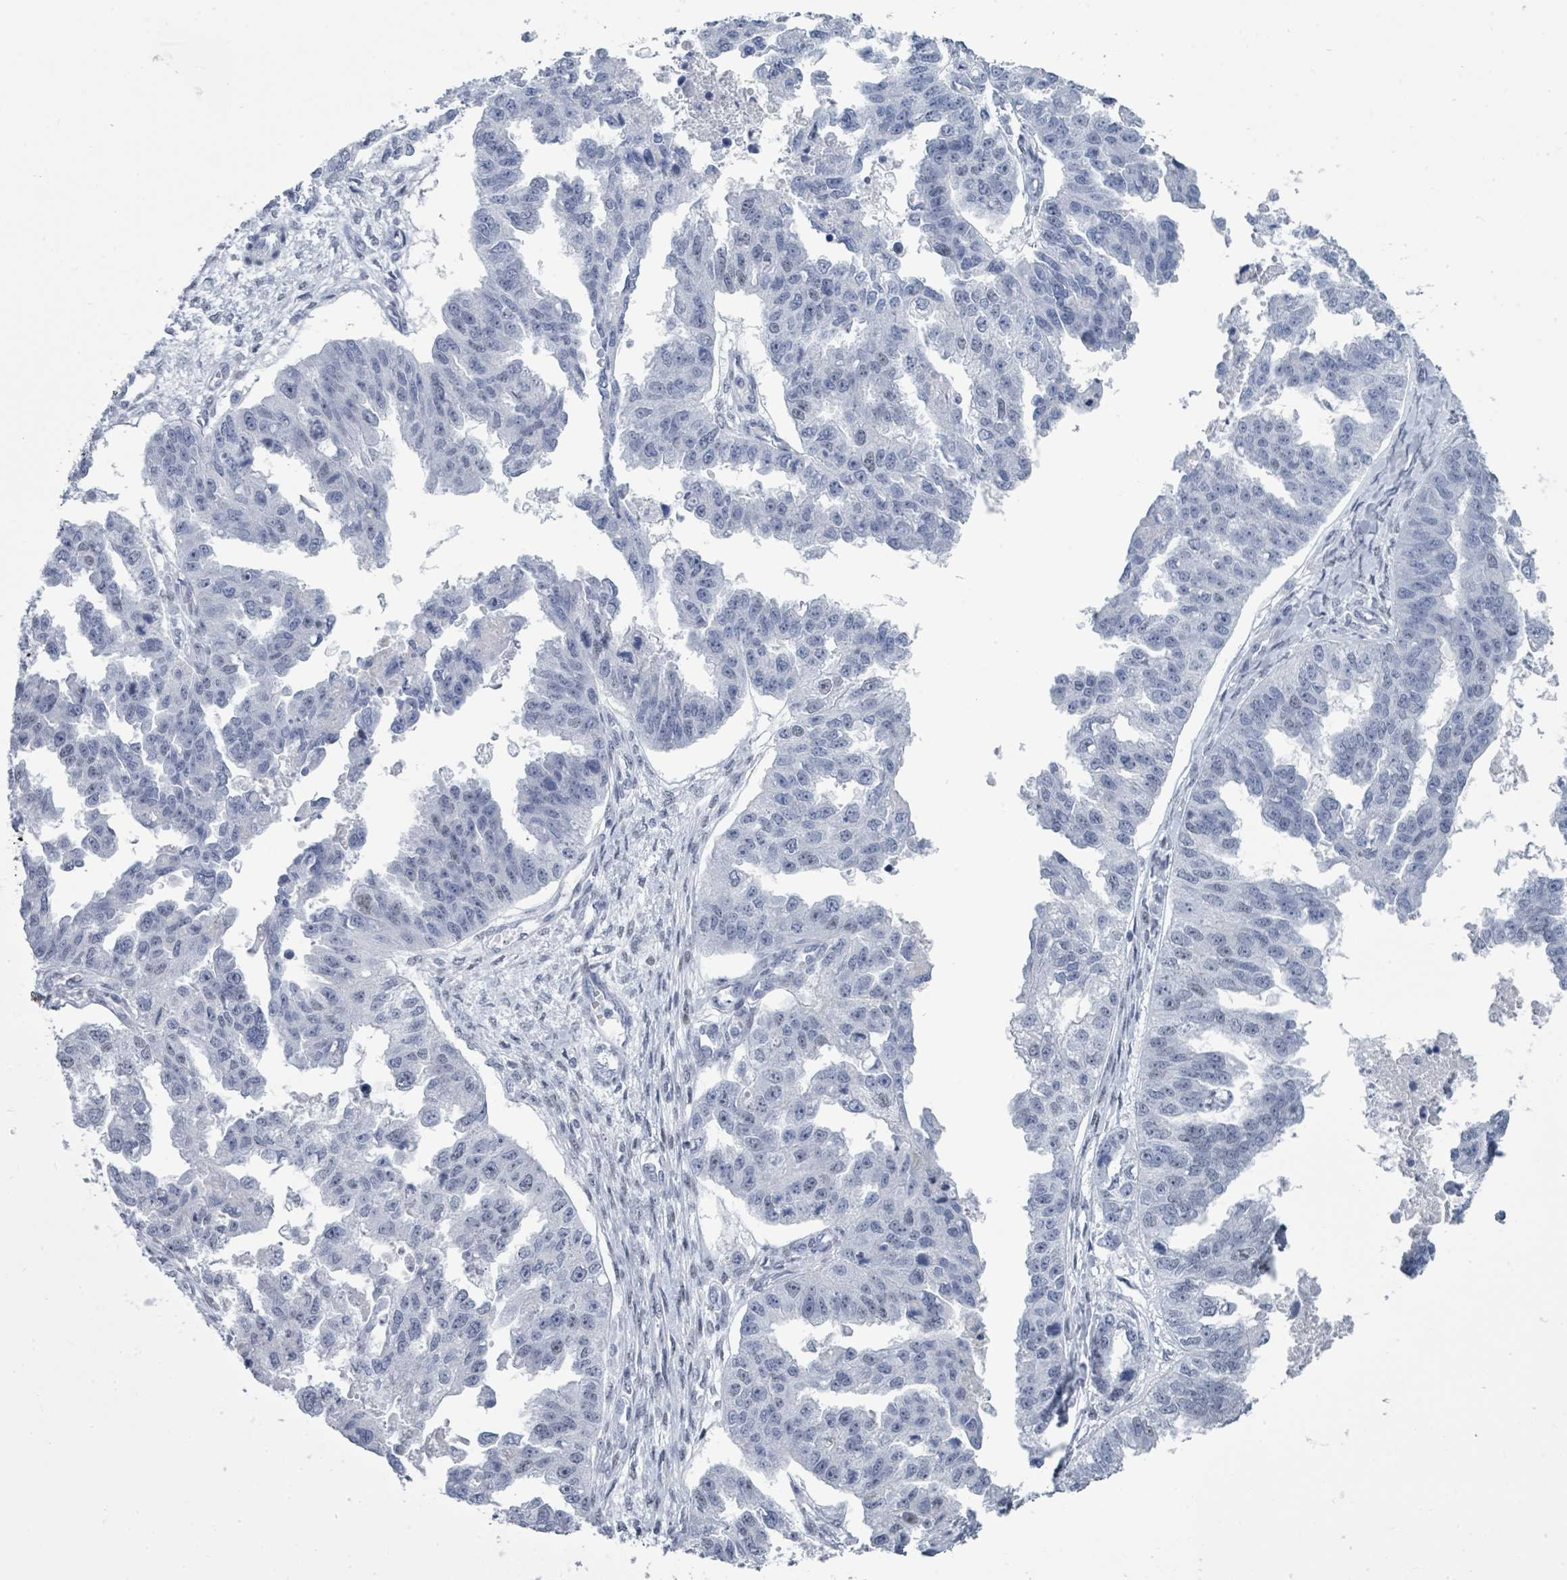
{"staining": {"intensity": "negative", "quantity": "none", "location": "none"}, "tissue": "ovarian cancer", "cell_type": "Tumor cells", "image_type": "cancer", "snomed": [{"axis": "morphology", "description": "Cystadenocarcinoma, serous, NOS"}, {"axis": "topography", "description": "Ovary"}], "caption": "This is a histopathology image of immunohistochemistry staining of serous cystadenocarcinoma (ovarian), which shows no expression in tumor cells. Brightfield microscopy of immunohistochemistry (IHC) stained with DAB (3,3'-diaminobenzidine) (brown) and hematoxylin (blue), captured at high magnification.", "gene": "CT45A5", "patient": {"sex": "female", "age": 58}}